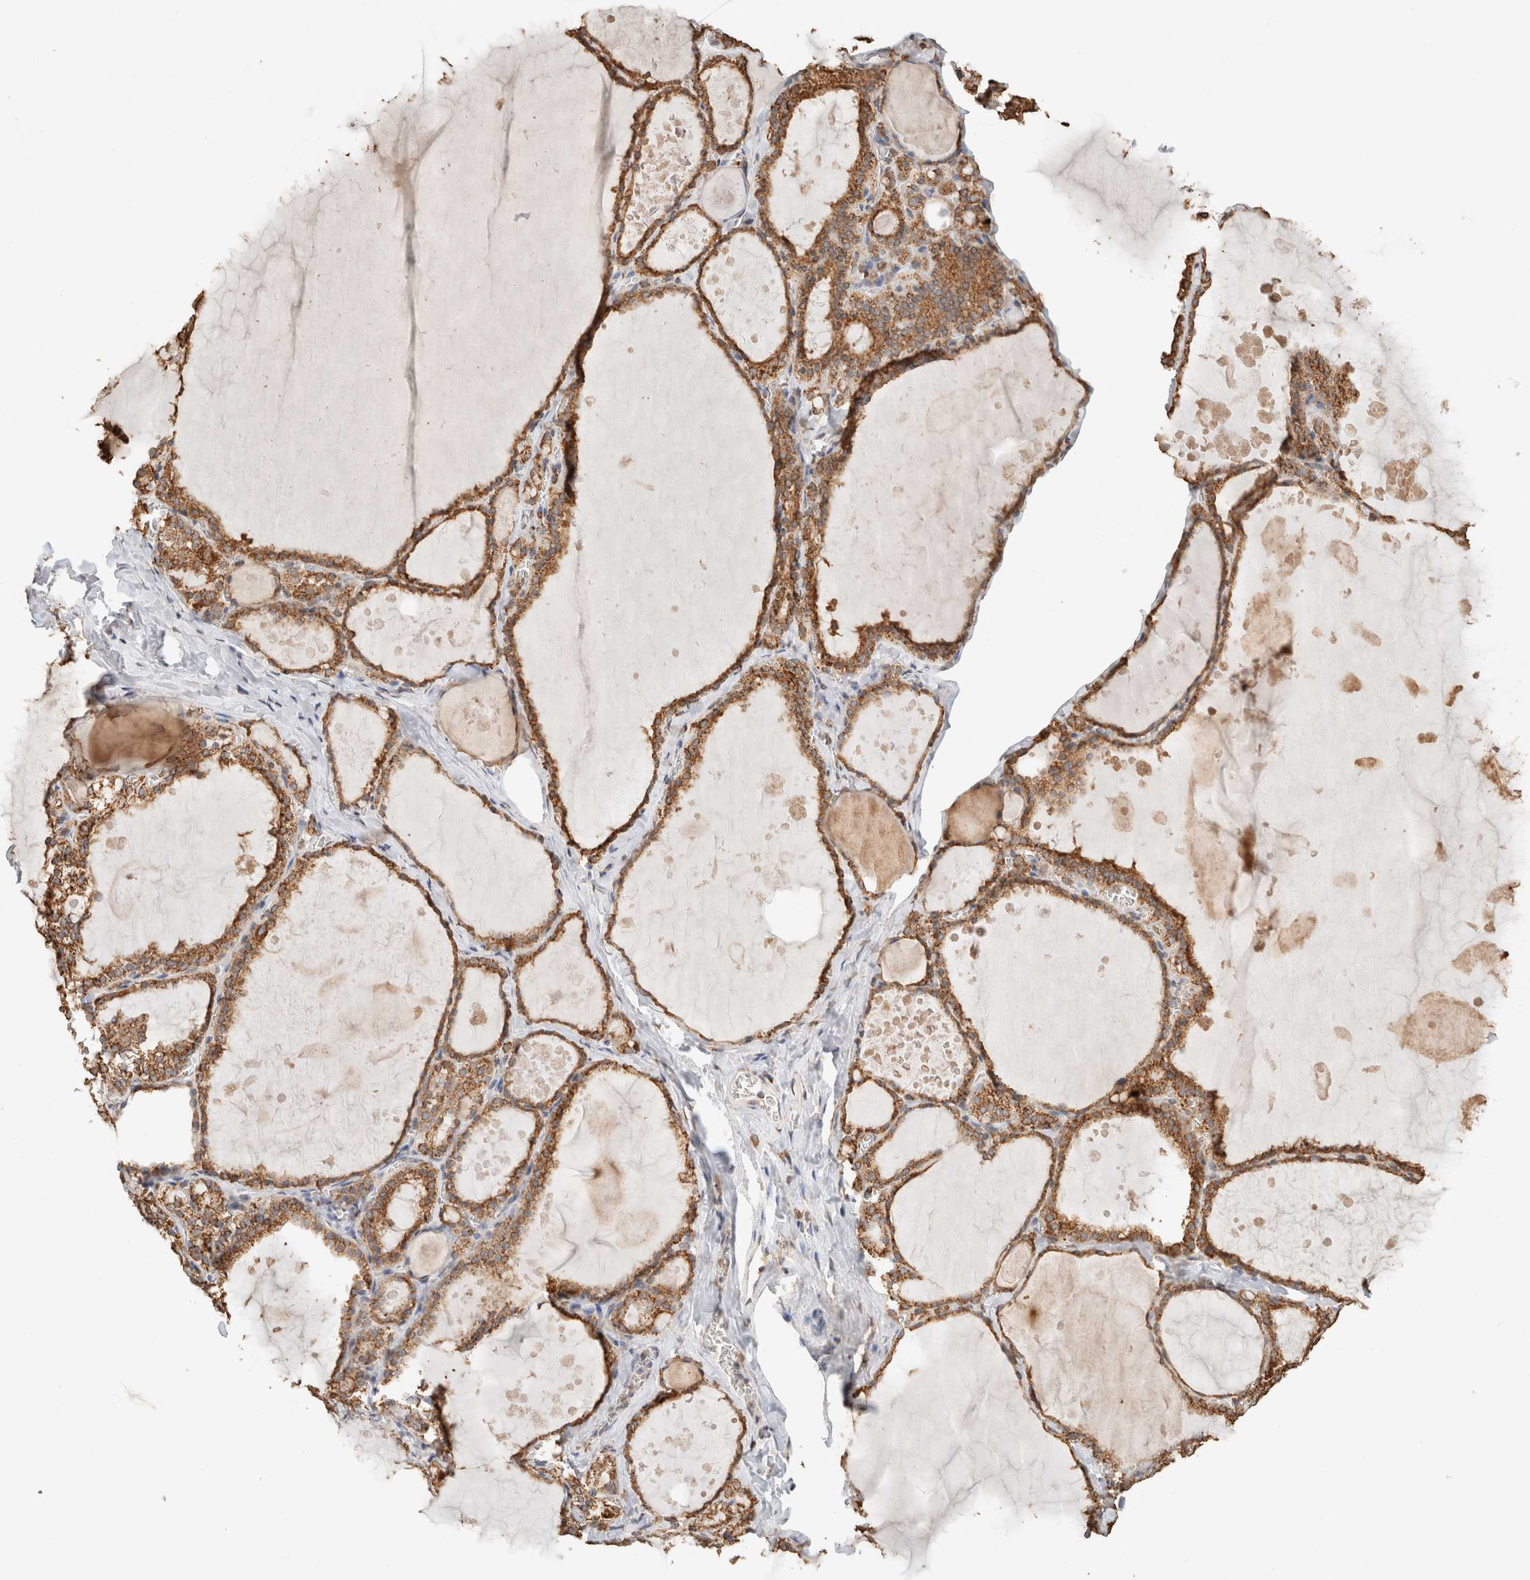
{"staining": {"intensity": "moderate", "quantity": ">75%", "location": "cytoplasmic/membranous"}, "tissue": "thyroid gland", "cell_type": "Glandular cells", "image_type": "normal", "snomed": [{"axis": "morphology", "description": "Normal tissue, NOS"}, {"axis": "topography", "description": "Thyroid gland"}], "caption": "IHC image of unremarkable thyroid gland stained for a protein (brown), which reveals medium levels of moderate cytoplasmic/membranous positivity in approximately >75% of glandular cells.", "gene": "SDC2", "patient": {"sex": "male", "age": 56}}